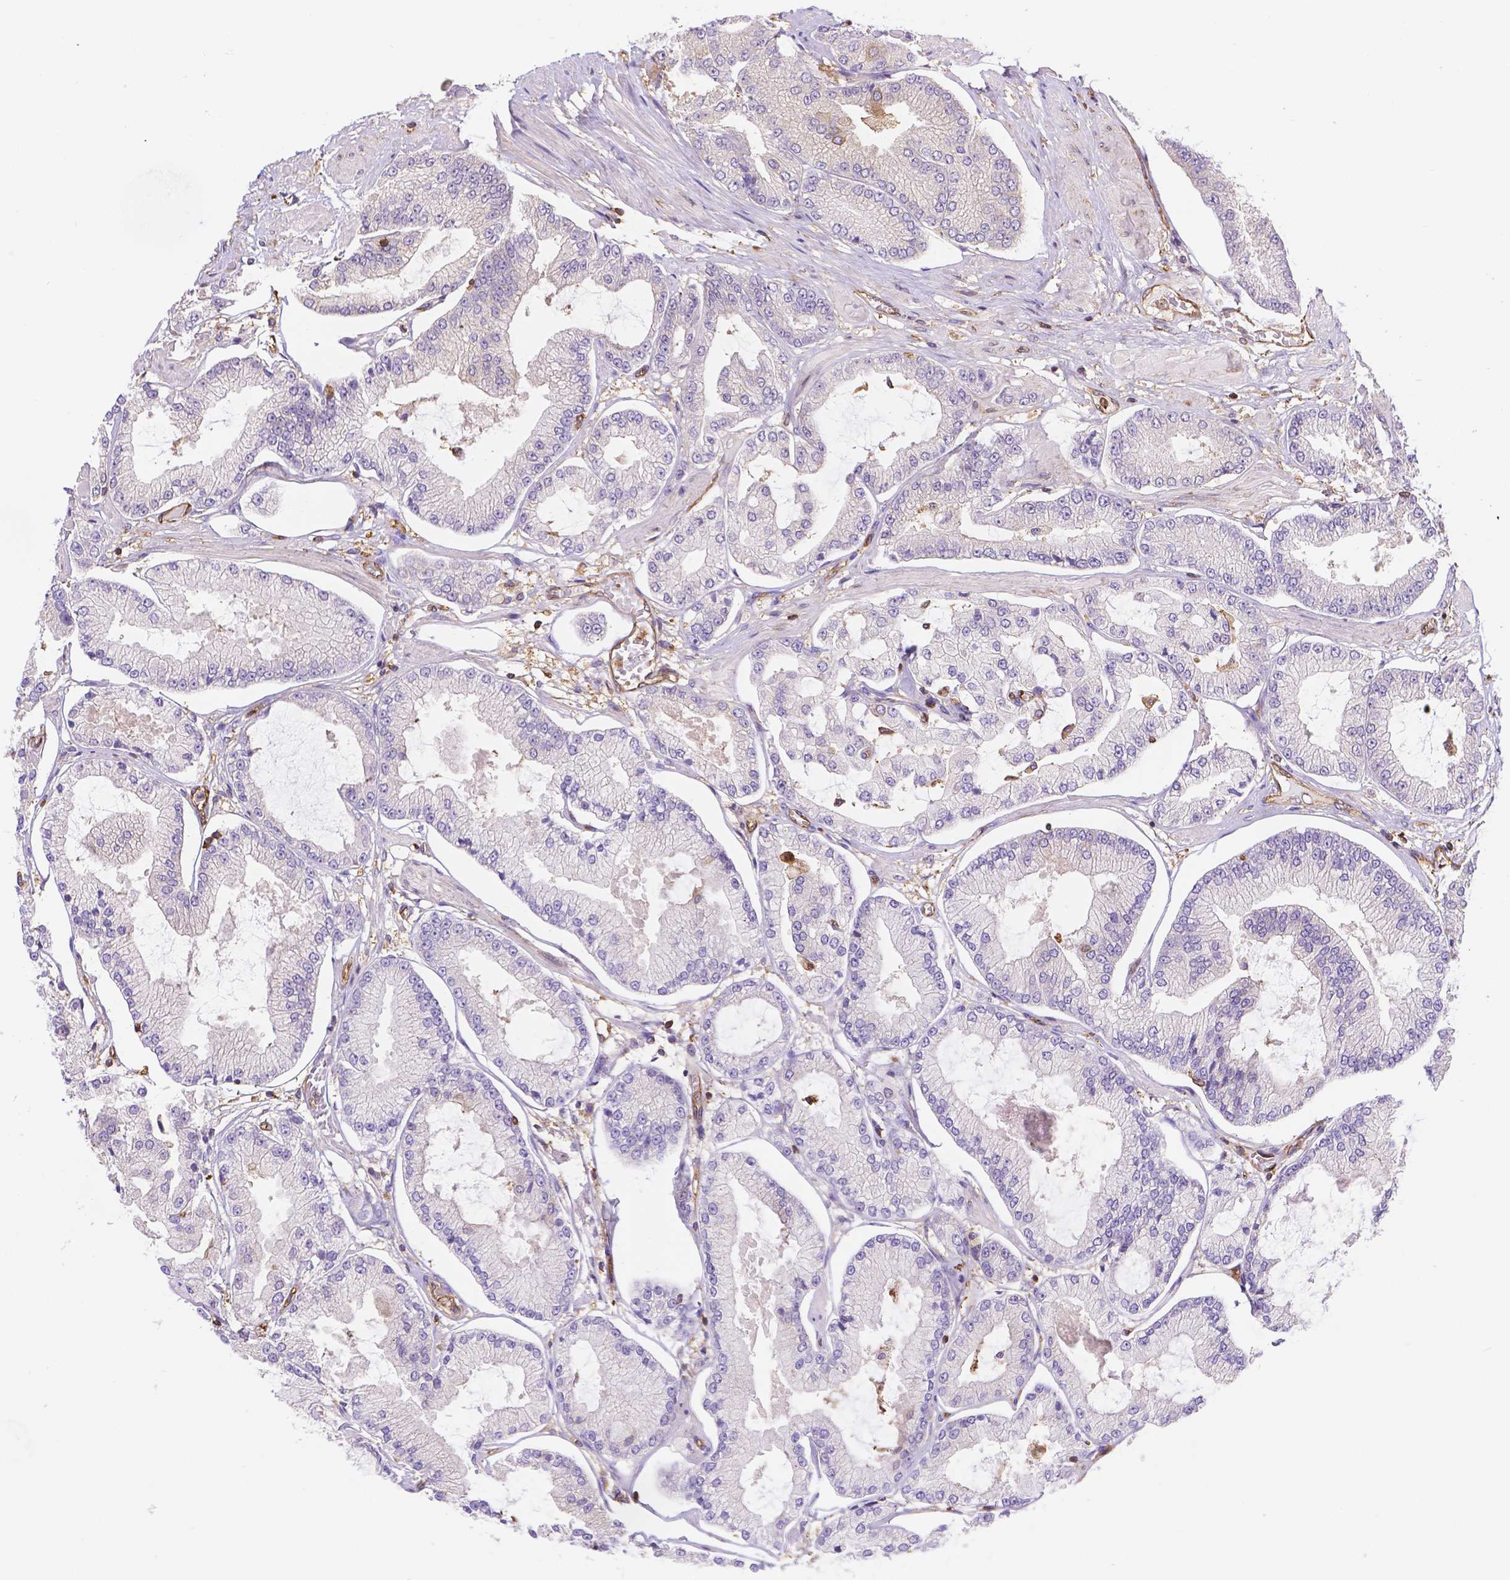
{"staining": {"intensity": "negative", "quantity": "none", "location": "none"}, "tissue": "prostate cancer", "cell_type": "Tumor cells", "image_type": "cancer", "snomed": [{"axis": "morphology", "description": "Adenocarcinoma, Low grade"}, {"axis": "topography", "description": "Prostate"}], "caption": "Prostate cancer (low-grade adenocarcinoma) stained for a protein using immunohistochemistry shows no staining tumor cells.", "gene": "DMWD", "patient": {"sex": "male", "age": 55}}